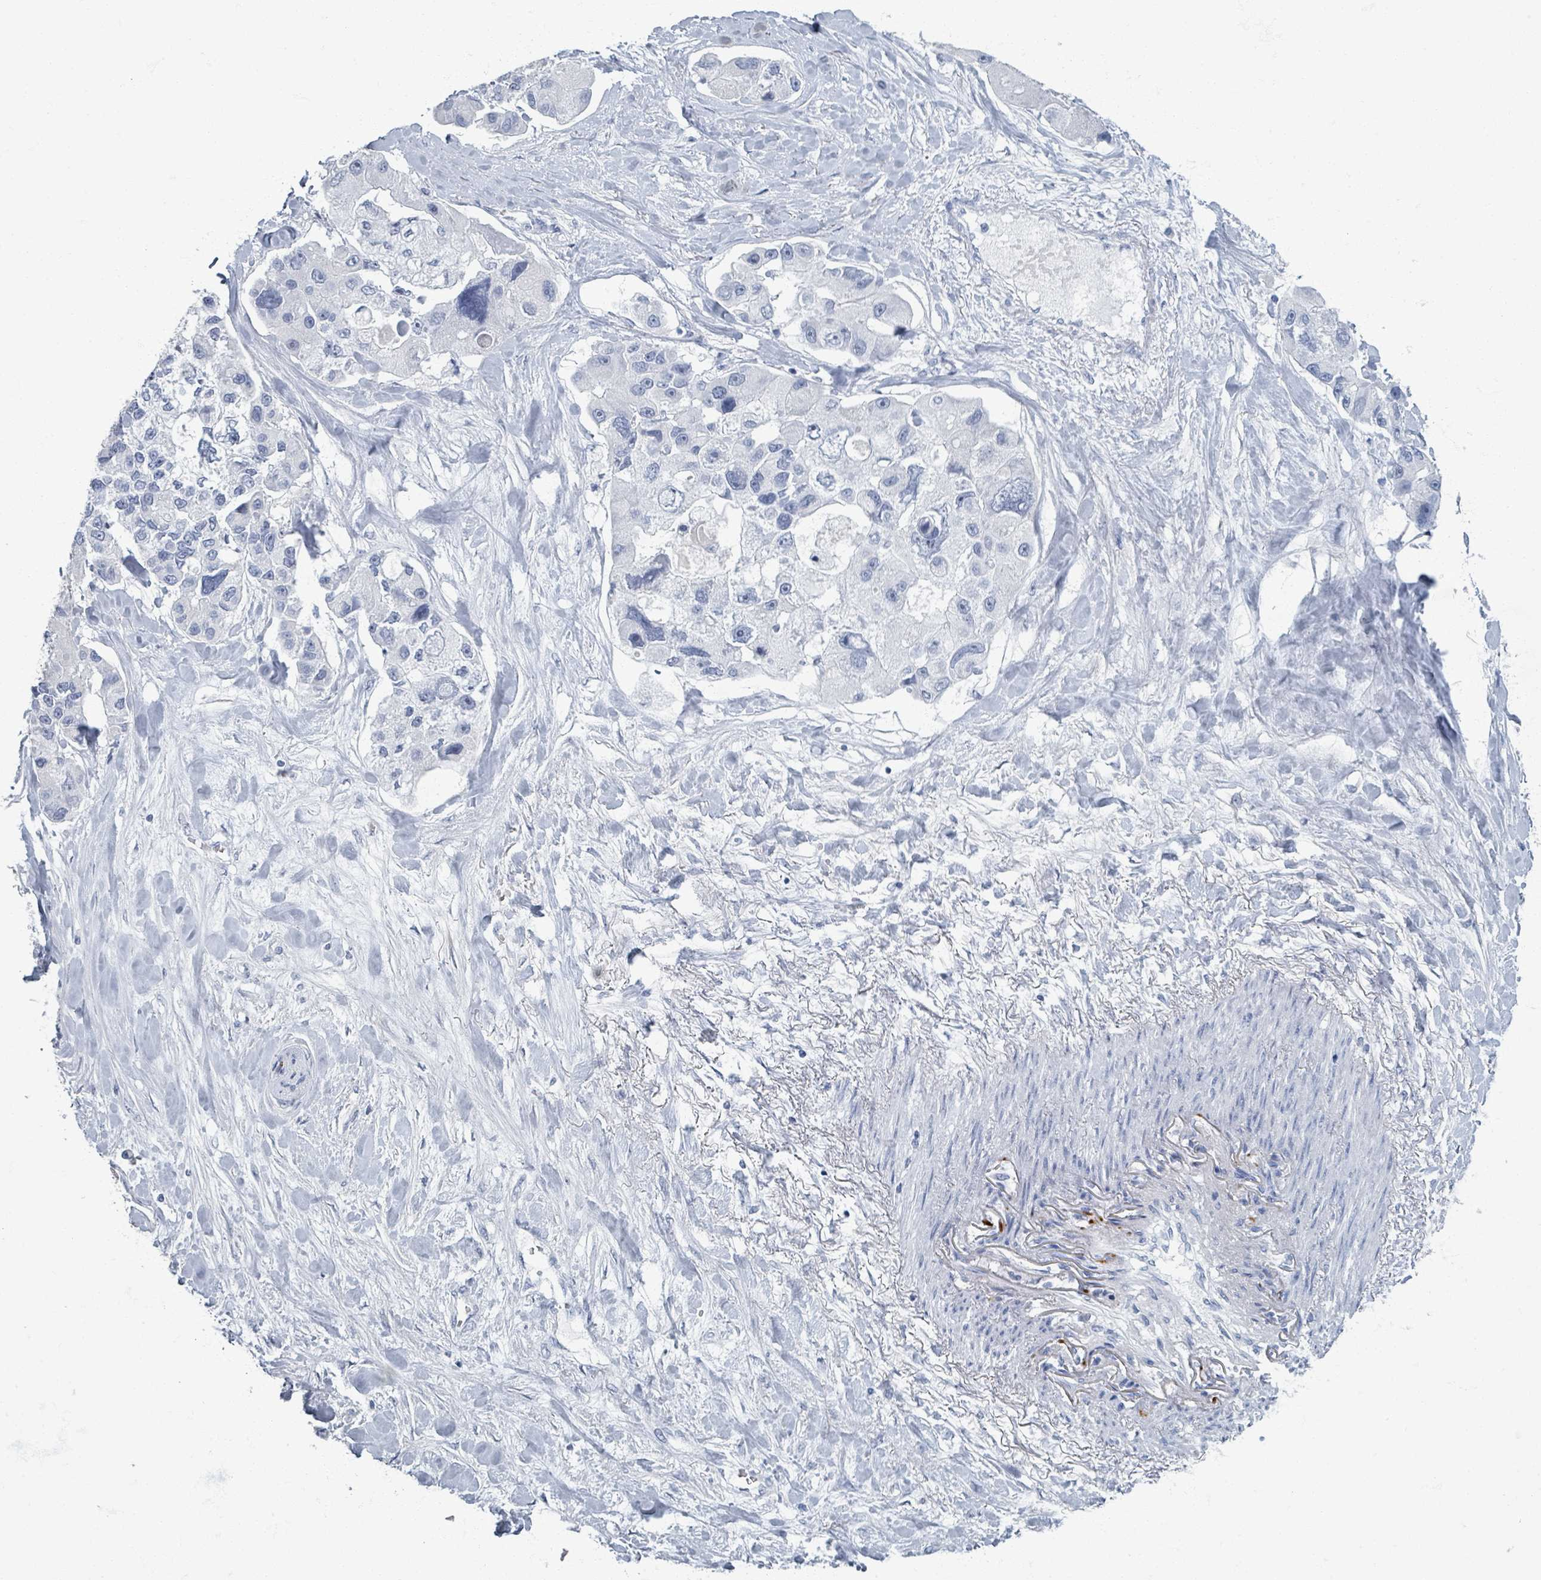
{"staining": {"intensity": "negative", "quantity": "none", "location": "none"}, "tissue": "lung cancer", "cell_type": "Tumor cells", "image_type": "cancer", "snomed": [{"axis": "morphology", "description": "Adenocarcinoma, NOS"}, {"axis": "topography", "description": "Lung"}], "caption": "Lung cancer was stained to show a protein in brown. There is no significant expression in tumor cells.", "gene": "TAS2R1", "patient": {"sex": "female", "age": 54}}